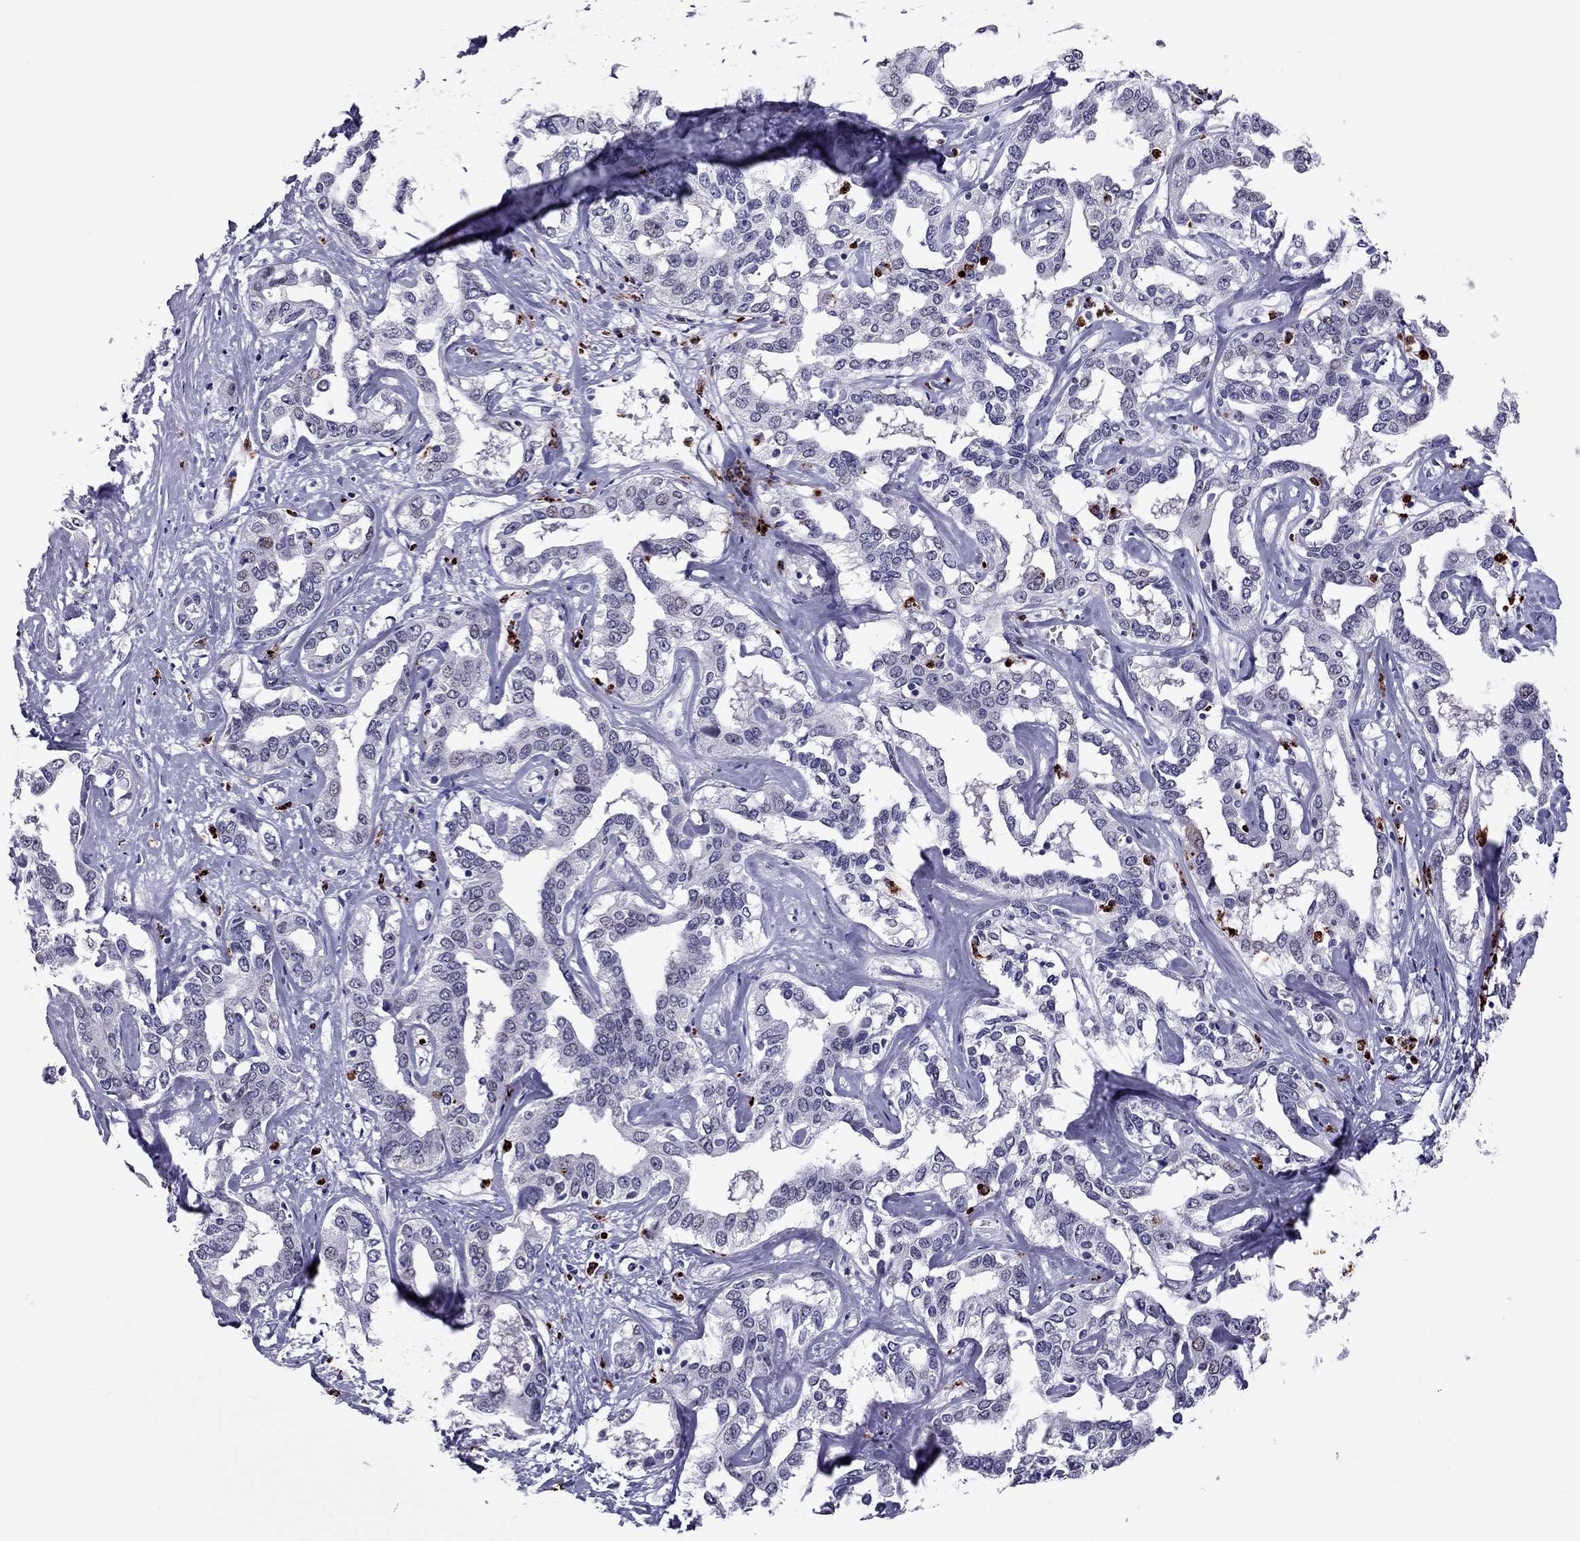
{"staining": {"intensity": "negative", "quantity": "none", "location": "none"}, "tissue": "liver cancer", "cell_type": "Tumor cells", "image_type": "cancer", "snomed": [{"axis": "morphology", "description": "Cholangiocarcinoma"}, {"axis": "topography", "description": "Liver"}], "caption": "Tumor cells show no significant protein expression in liver cholangiocarcinoma.", "gene": "CCL27", "patient": {"sex": "male", "age": 59}}